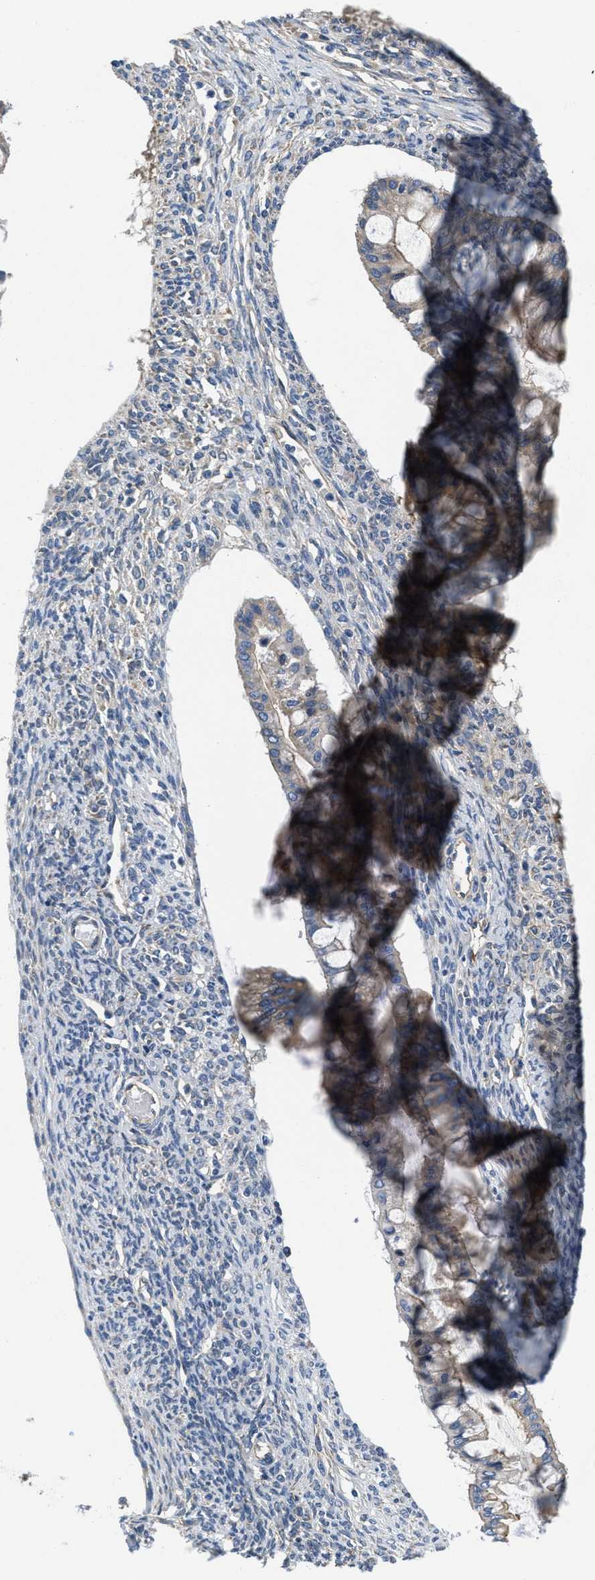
{"staining": {"intensity": "weak", "quantity": ">75%", "location": "cytoplasmic/membranous"}, "tissue": "ovarian cancer", "cell_type": "Tumor cells", "image_type": "cancer", "snomed": [{"axis": "morphology", "description": "Cystadenocarcinoma, mucinous, NOS"}, {"axis": "topography", "description": "Ovary"}], "caption": "DAB immunohistochemical staining of ovarian cancer reveals weak cytoplasmic/membranous protein positivity in about >75% of tumor cells.", "gene": "GALK1", "patient": {"sex": "female", "age": 73}}